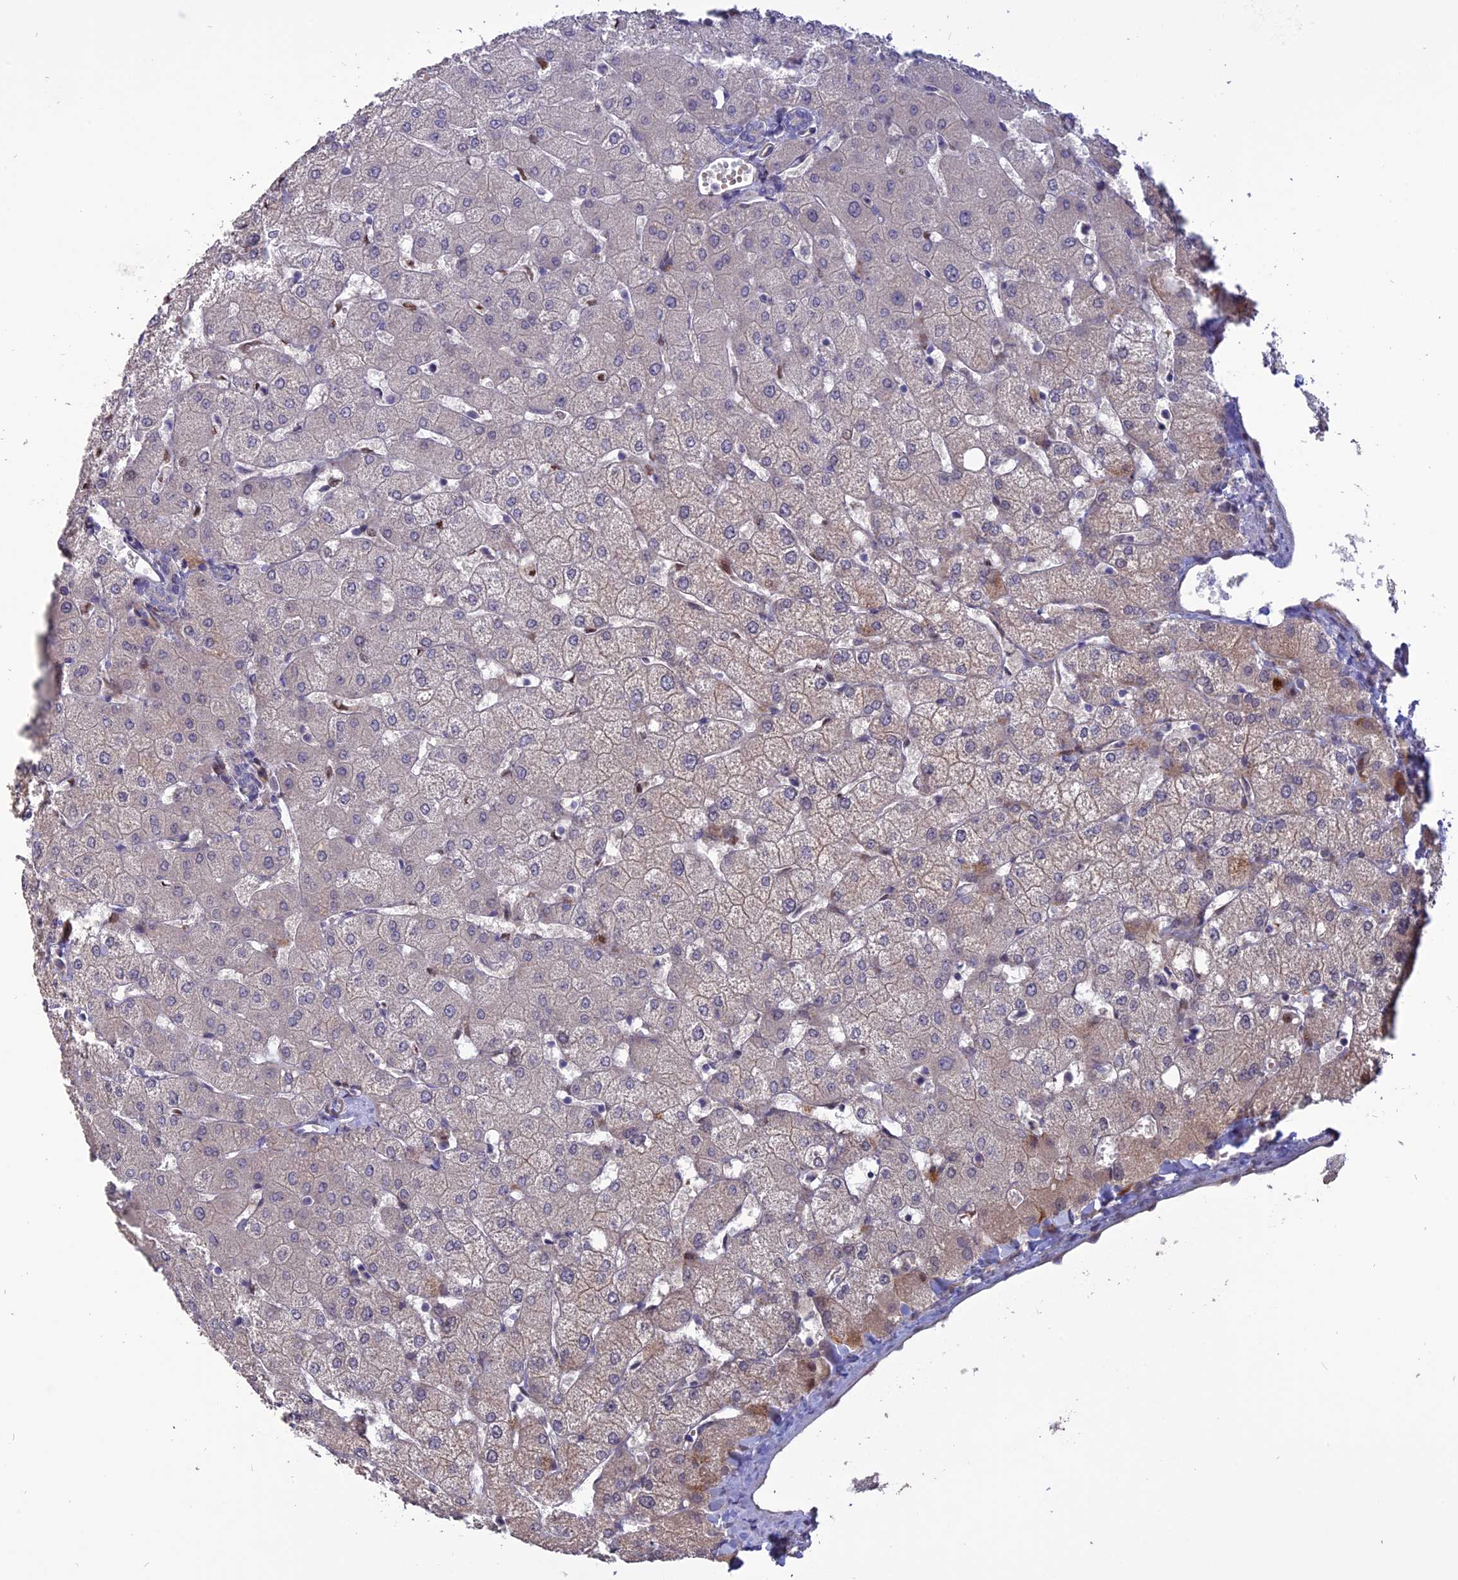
{"staining": {"intensity": "negative", "quantity": "none", "location": "none"}, "tissue": "liver", "cell_type": "Cholangiocytes", "image_type": "normal", "snomed": [{"axis": "morphology", "description": "Normal tissue, NOS"}, {"axis": "topography", "description": "Liver"}], "caption": "Cholangiocytes are negative for brown protein staining in normal liver.", "gene": "TMEM263", "patient": {"sex": "female", "age": 54}}